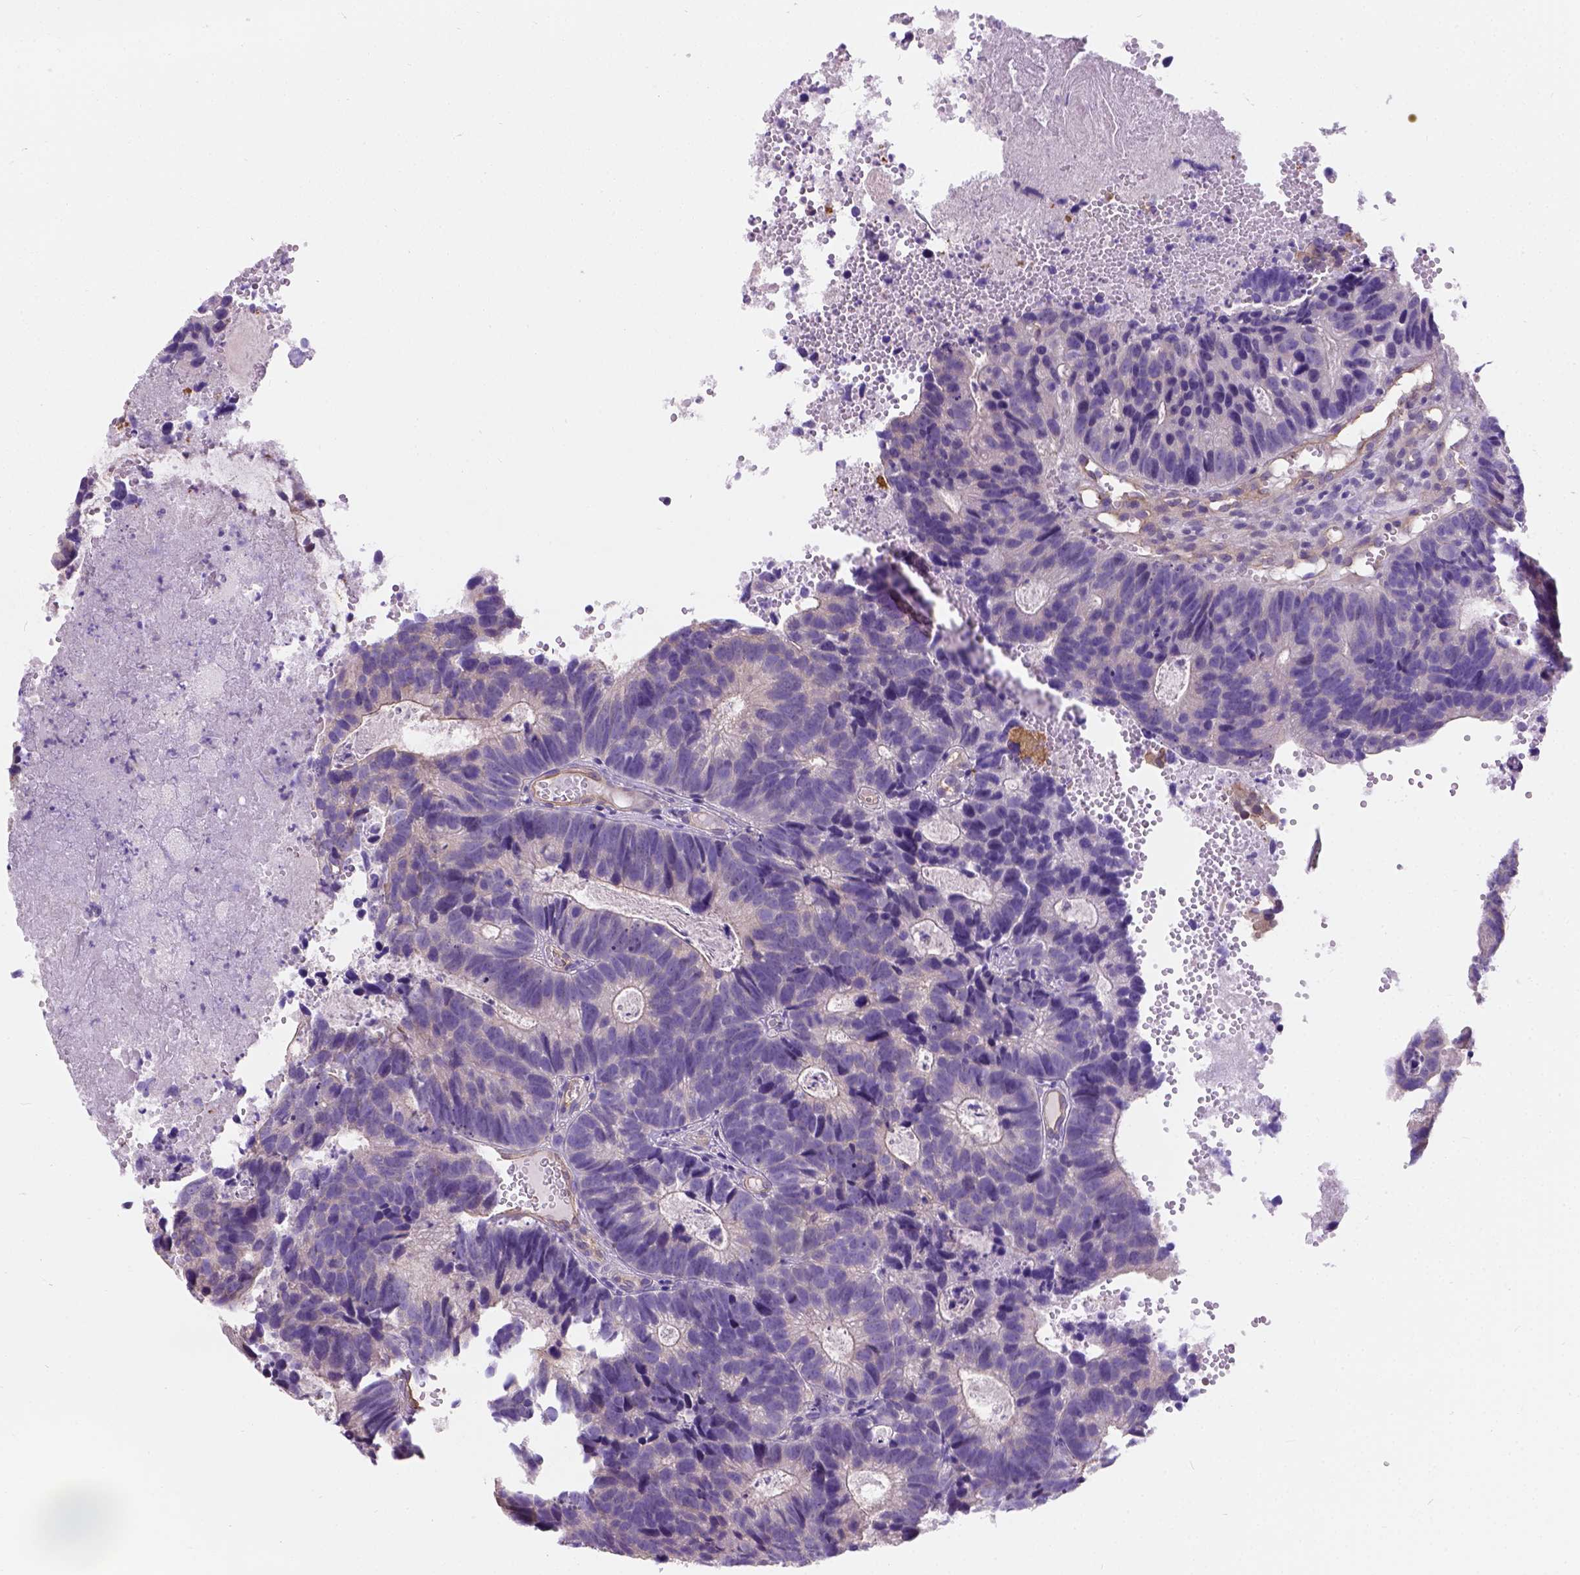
{"staining": {"intensity": "negative", "quantity": "none", "location": "none"}, "tissue": "head and neck cancer", "cell_type": "Tumor cells", "image_type": "cancer", "snomed": [{"axis": "morphology", "description": "Adenocarcinoma, NOS"}, {"axis": "topography", "description": "Head-Neck"}], "caption": "Immunohistochemistry (IHC) photomicrograph of neoplastic tissue: human adenocarcinoma (head and neck) stained with DAB reveals no significant protein expression in tumor cells.", "gene": "PHF7", "patient": {"sex": "male", "age": 62}}